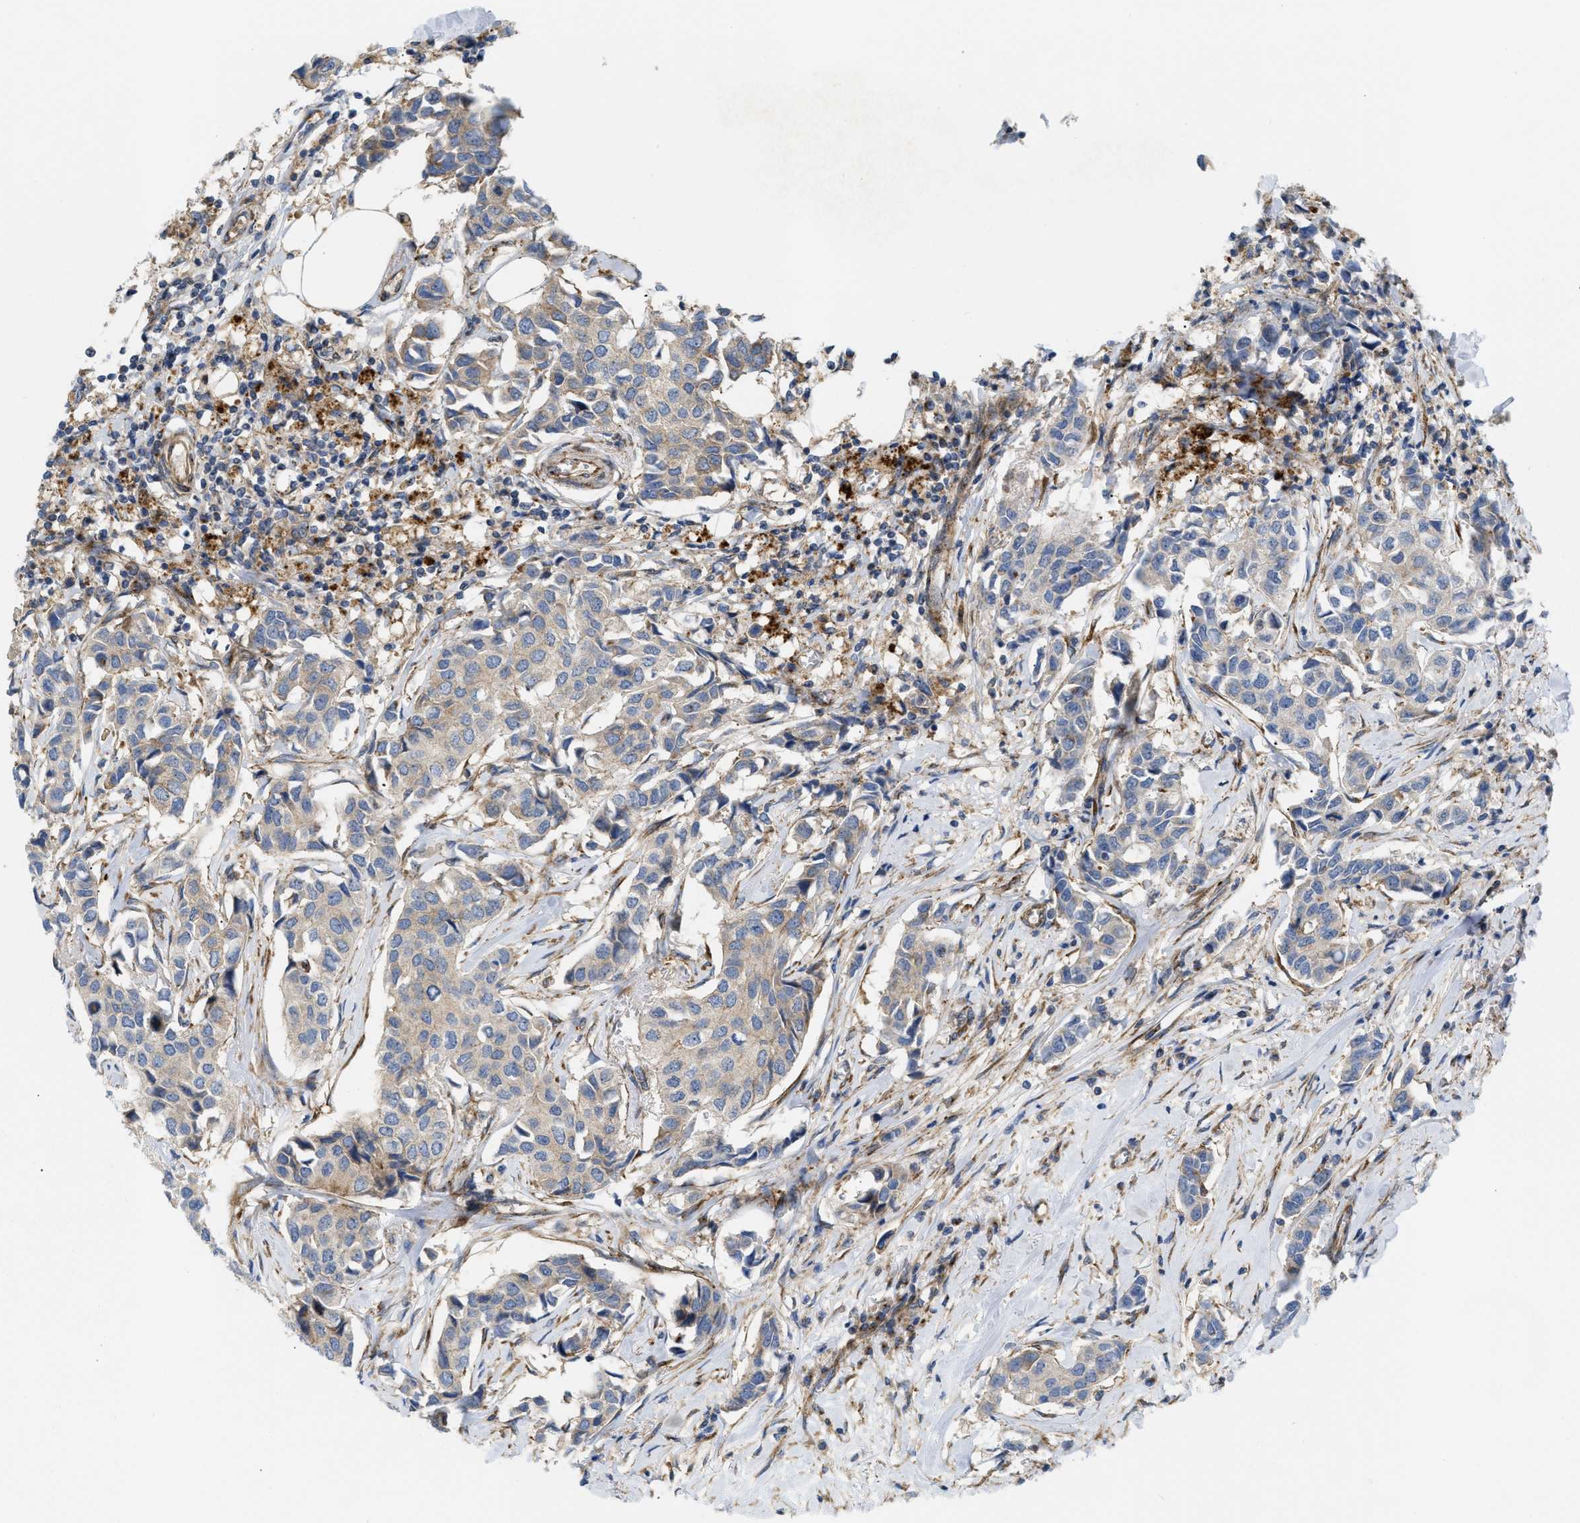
{"staining": {"intensity": "weak", "quantity": "<25%", "location": "cytoplasmic/membranous"}, "tissue": "breast cancer", "cell_type": "Tumor cells", "image_type": "cancer", "snomed": [{"axis": "morphology", "description": "Duct carcinoma"}, {"axis": "topography", "description": "Breast"}], "caption": "DAB (3,3'-diaminobenzidine) immunohistochemical staining of human breast cancer displays no significant positivity in tumor cells.", "gene": "DCTN4", "patient": {"sex": "female", "age": 80}}